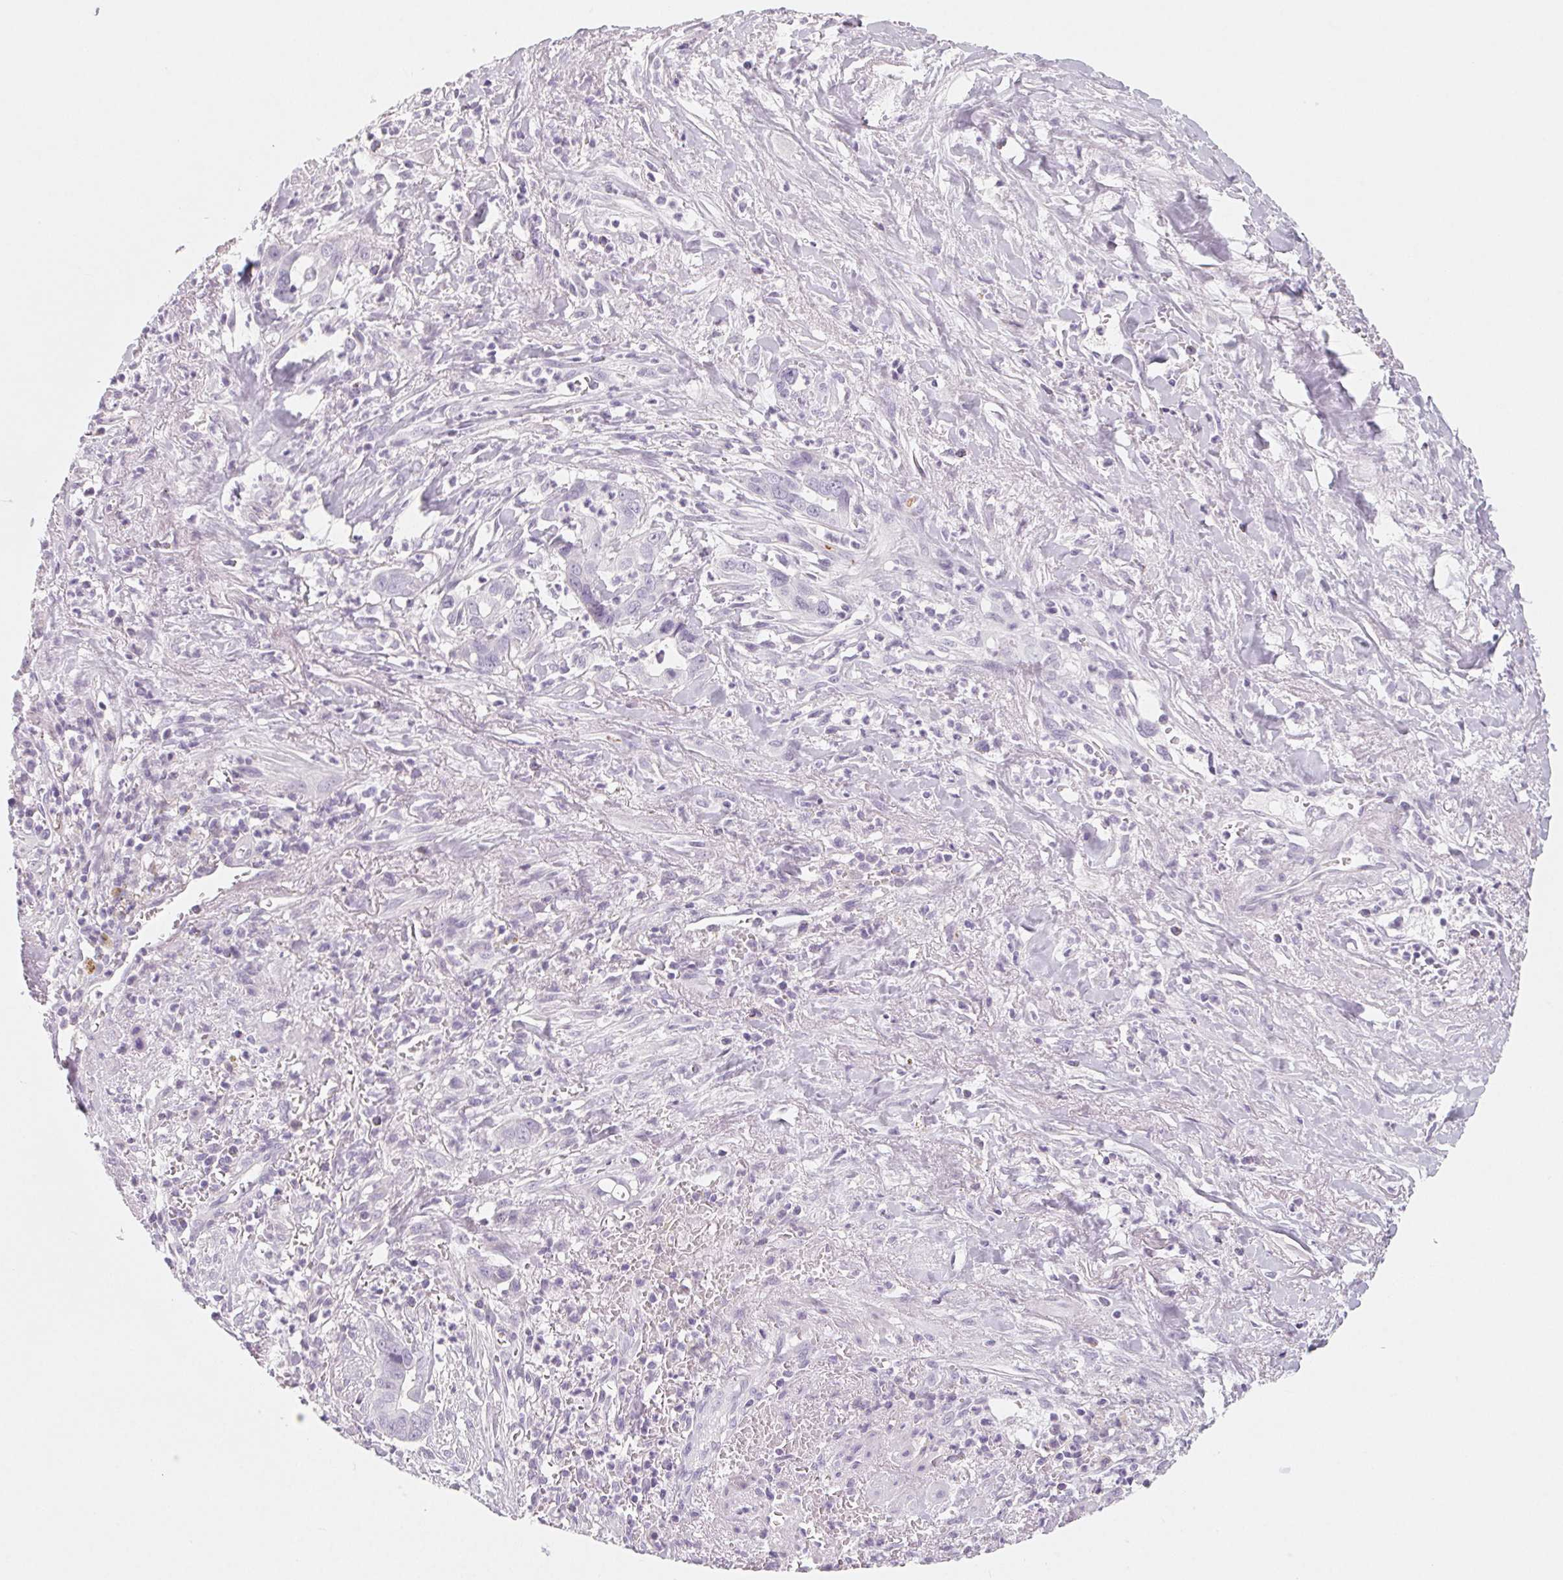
{"staining": {"intensity": "negative", "quantity": "none", "location": "none"}, "tissue": "liver cancer", "cell_type": "Tumor cells", "image_type": "cancer", "snomed": [{"axis": "morphology", "description": "Cholangiocarcinoma"}, {"axis": "topography", "description": "Liver"}], "caption": "High magnification brightfield microscopy of liver cancer (cholangiocarcinoma) stained with DAB (brown) and counterstained with hematoxylin (blue): tumor cells show no significant staining.", "gene": "SH3GL2", "patient": {"sex": "female", "age": 79}}